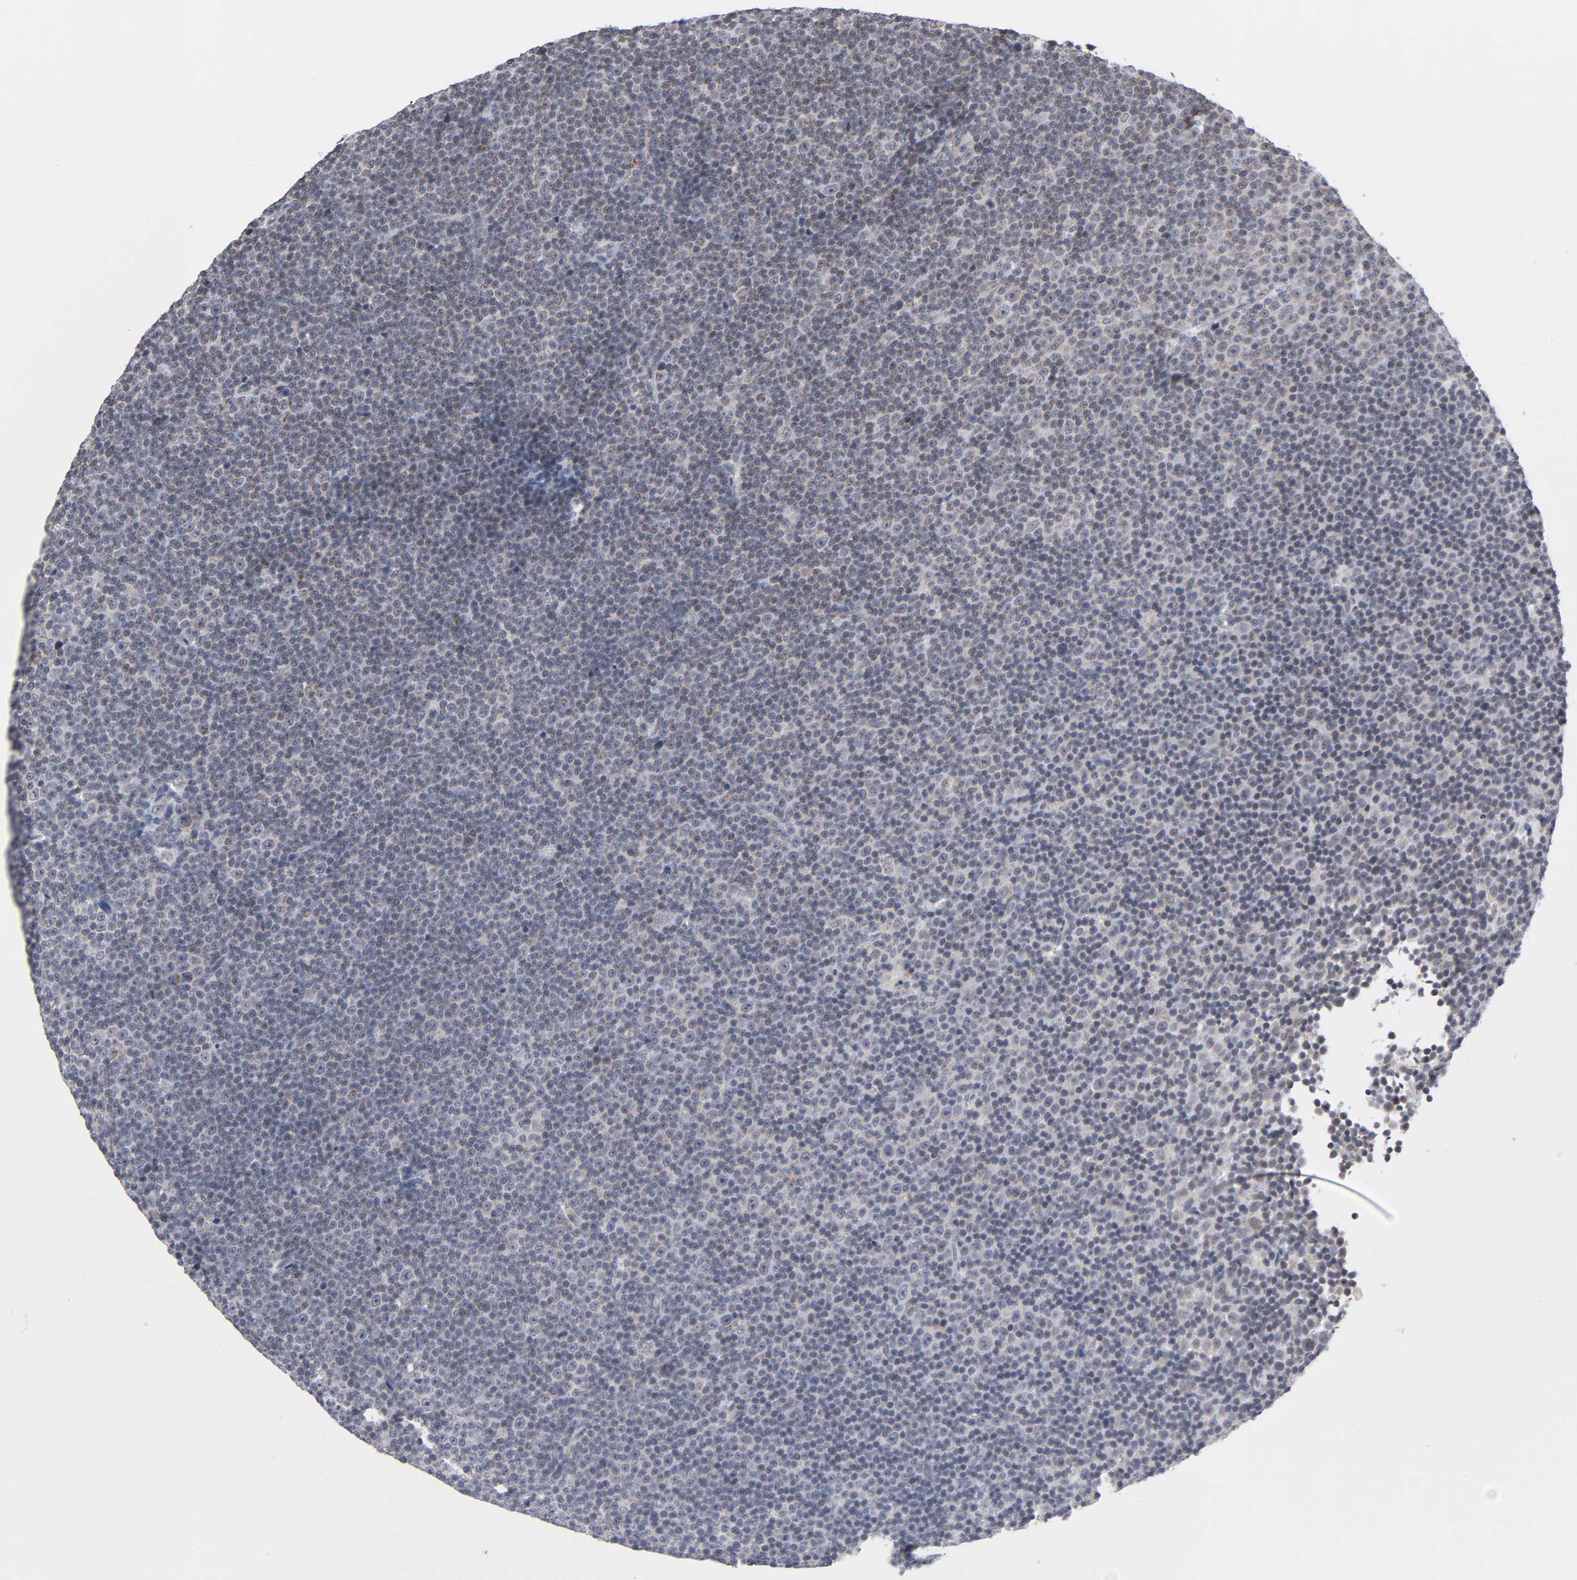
{"staining": {"intensity": "weak", "quantity": "<25%", "location": "cytoplasmic/membranous"}, "tissue": "lymphoma", "cell_type": "Tumor cells", "image_type": "cancer", "snomed": [{"axis": "morphology", "description": "Malignant lymphoma, non-Hodgkin's type, Low grade"}, {"axis": "topography", "description": "Lymph node"}], "caption": "Photomicrograph shows no protein staining in tumor cells of low-grade malignant lymphoma, non-Hodgkin's type tissue.", "gene": "AUH", "patient": {"sex": "female", "age": 67}}